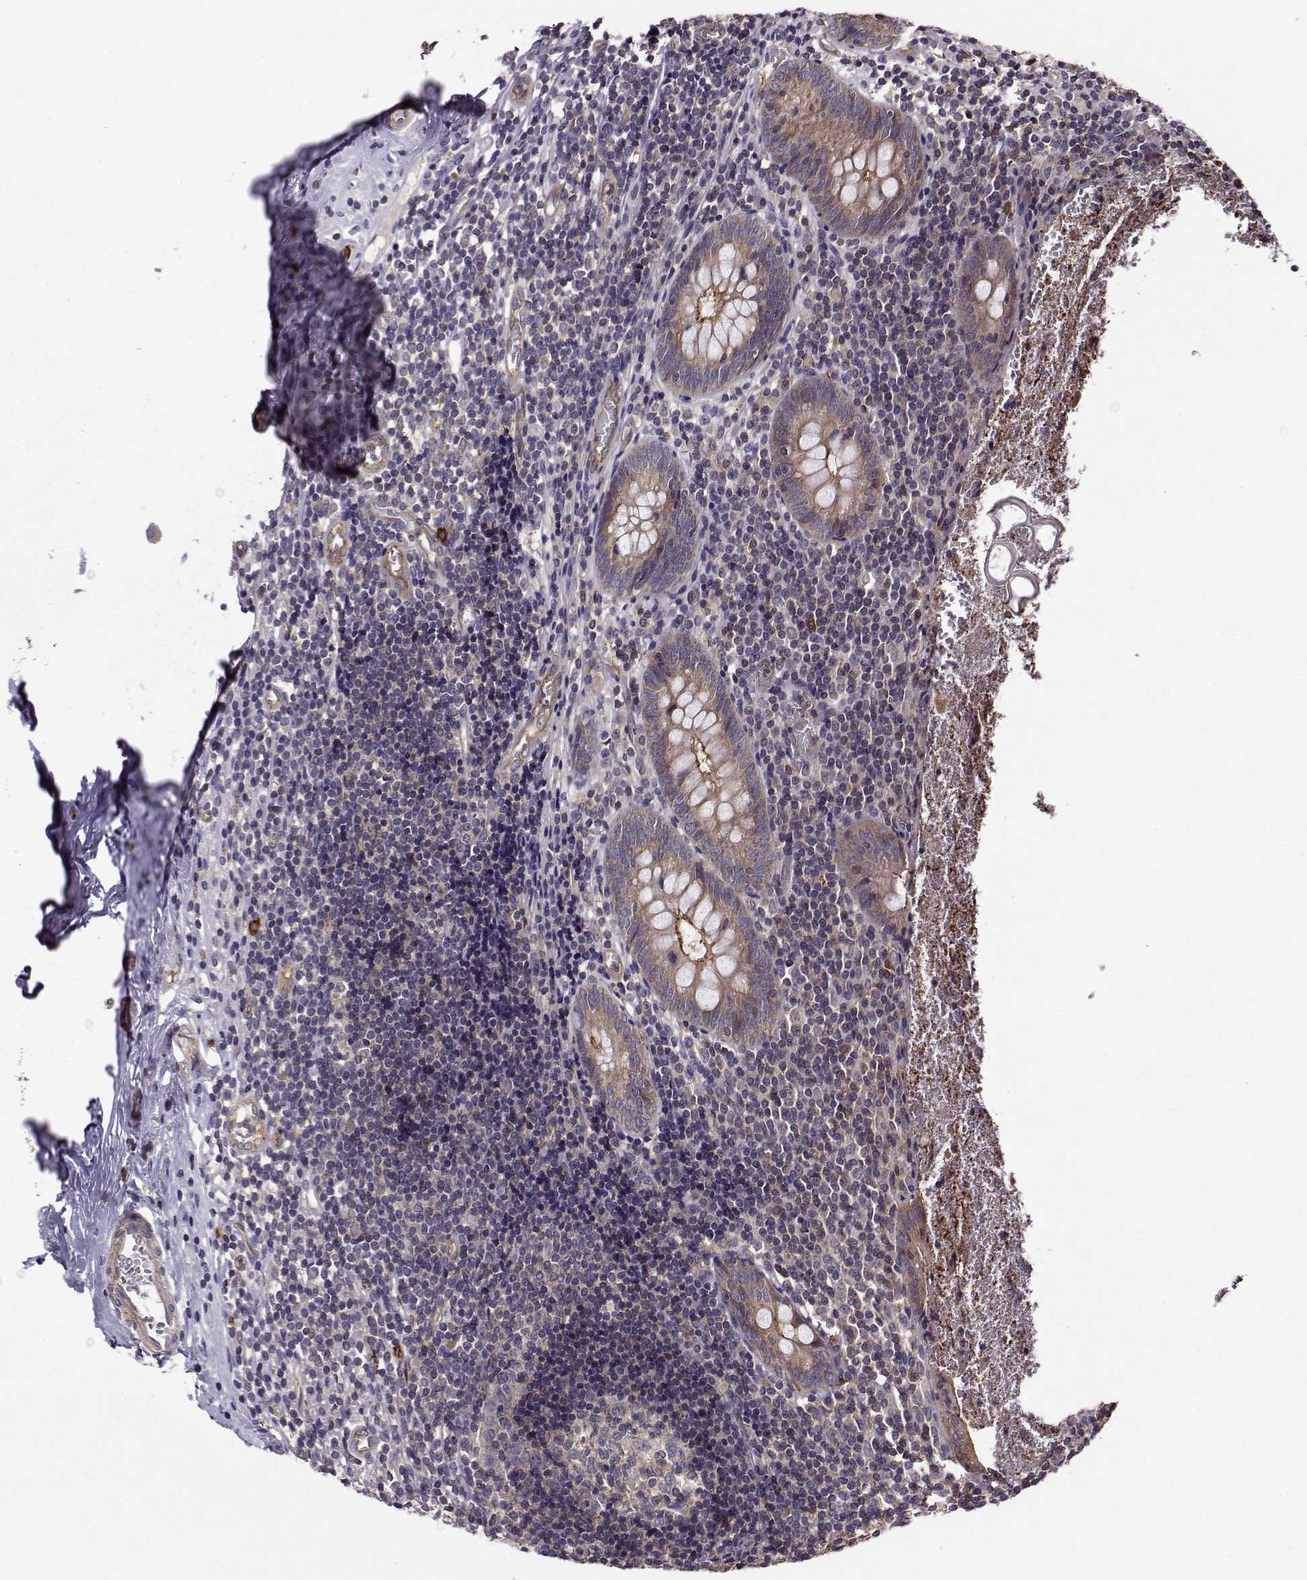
{"staining": {"intensity": "strong", "quantity": "25%-75%", "location": "cytoplasmic/membranous"}, "tissue": "appendix", "cell_type": "Glandular cells", "image_type": "normal", "snomed": [{"axis": "morphology", "description": "Normal tissue, NOS"}, {"axis": "topography", "description": "Appendix"}], "caption": "IHC of normal appendix reveals high levels of strong cytoplasmic/membranous expression in approximately 25%-75% of glandular cells. (IHC, brightfield microscopy, high magnification).", "gene": "ITGB8", "patient": {"sex": "female", "age": 23}}